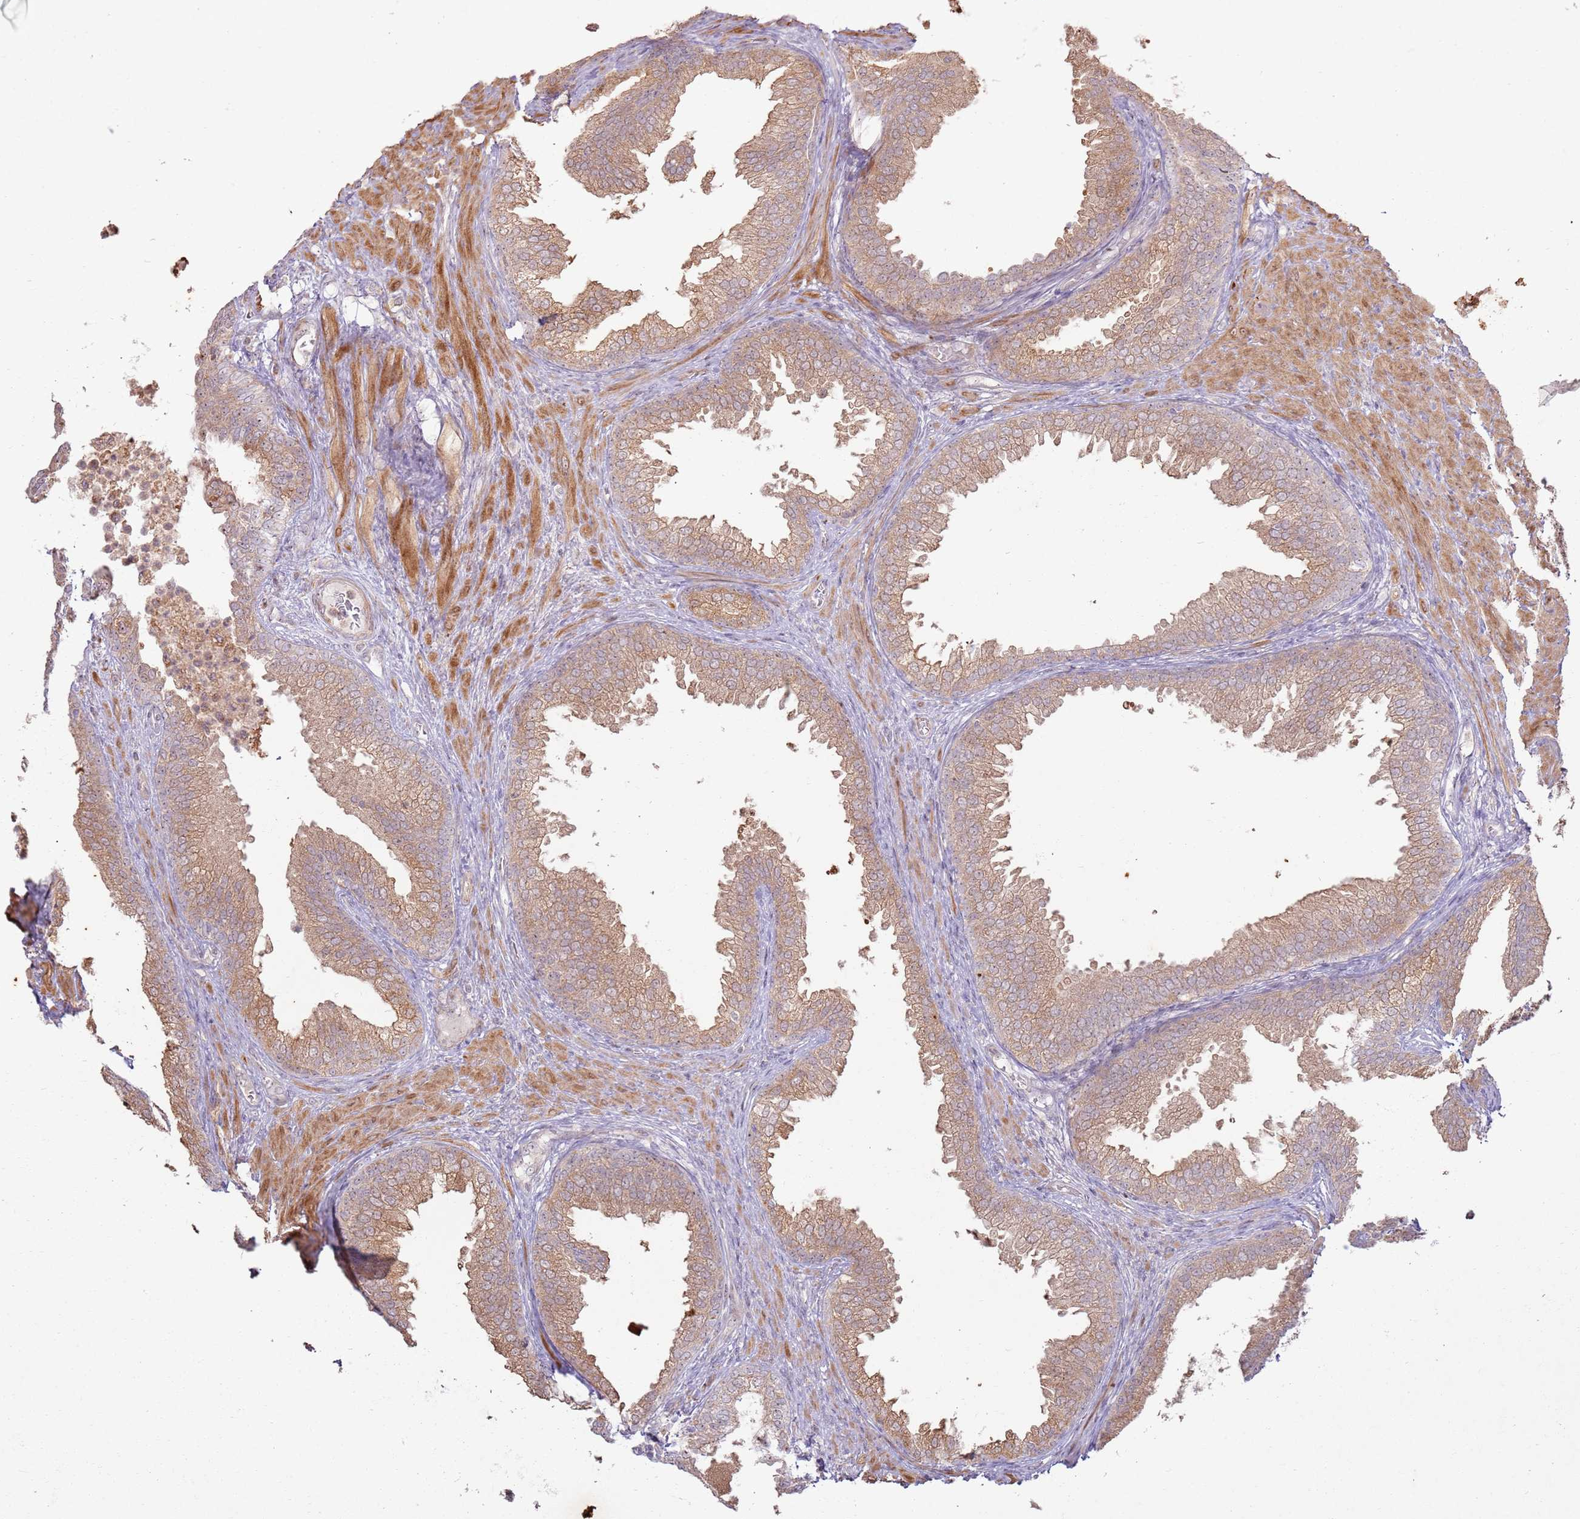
{"staining": {"intensity": "moderate", "quantity": ">75%", "location": "cytoplasmic/membranous,nuclear"}, "tissue": "prostate", "cell_type": "Glandular cells", "image_type": "normal", "snomed": [{"axis": "morphology", "description": "Normal tissue, NOS"}, {"axis": "topography", "description": "Prostate"}], "caption": "High-magnification brightfield microscopy of unremarkable prostate stained with DAB (3,3'-diaminobenzidine) (brown) and counterstained with hematoxylin (blue). glandular cells exhibit moderate cytoplasmic/membranous,nuclear staining is identified in approximately>75% of cells.", "gene": "CNPY1", "patient": {"sex": "male", "age": 76}}